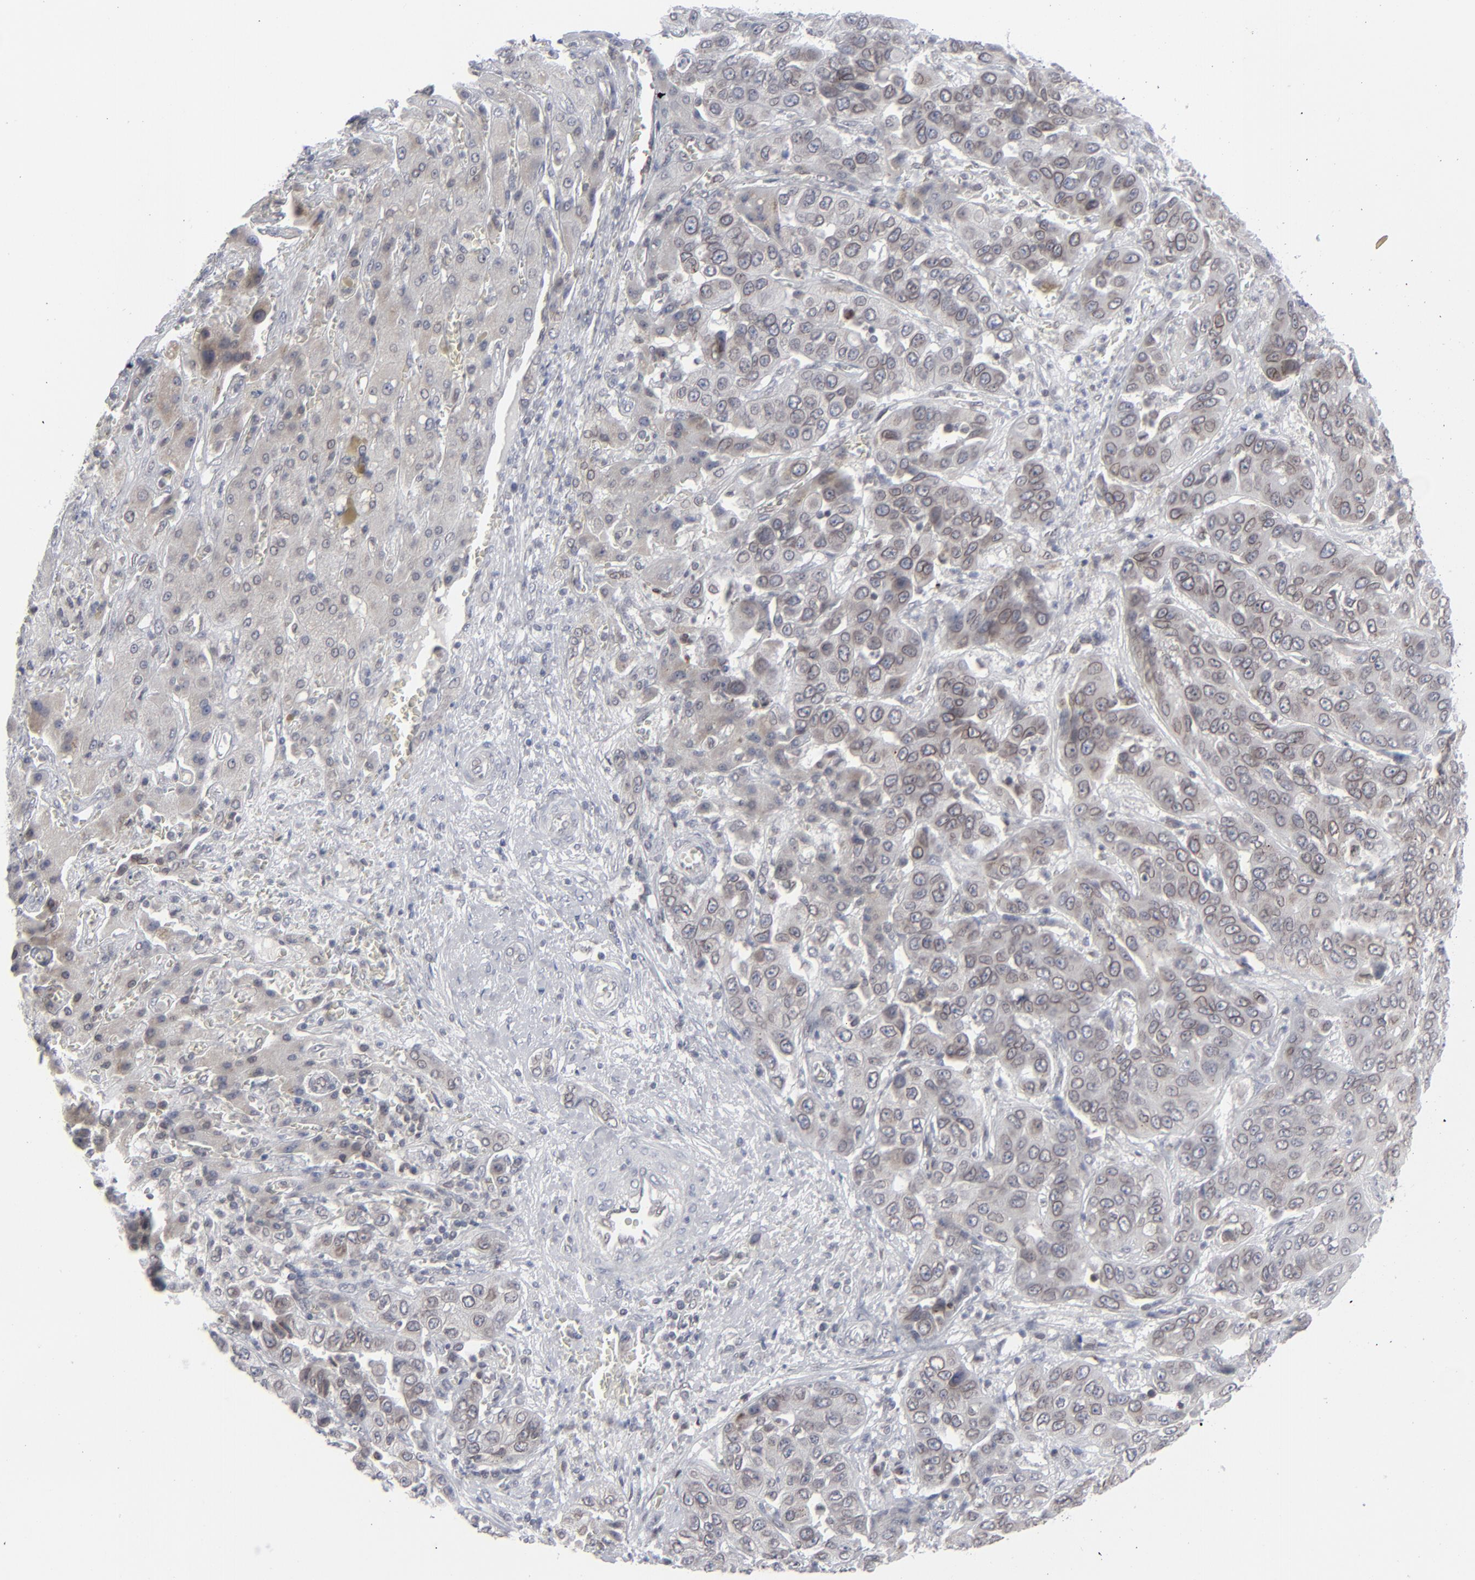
{"staining": {"intensity": "weak", "quantity": "<25%", "location": "cytoplasmic/membranous"}, "tissue": "liver cancer", "cell_type": "Tumor cells", "image_type": "cancer", "snomed": [{"axis": "morphology", "description": "Cholangiocarcinoma"}, {"axis": "topography", "description": "Liver"}], "caption": "This is an immunohistochemistry (IHC) micrograph of liver cholangiocarcinoma. There is no positivity in tumor cells.", "gene": "NUP88", "patient": {"sex": "female", "age": 52}}